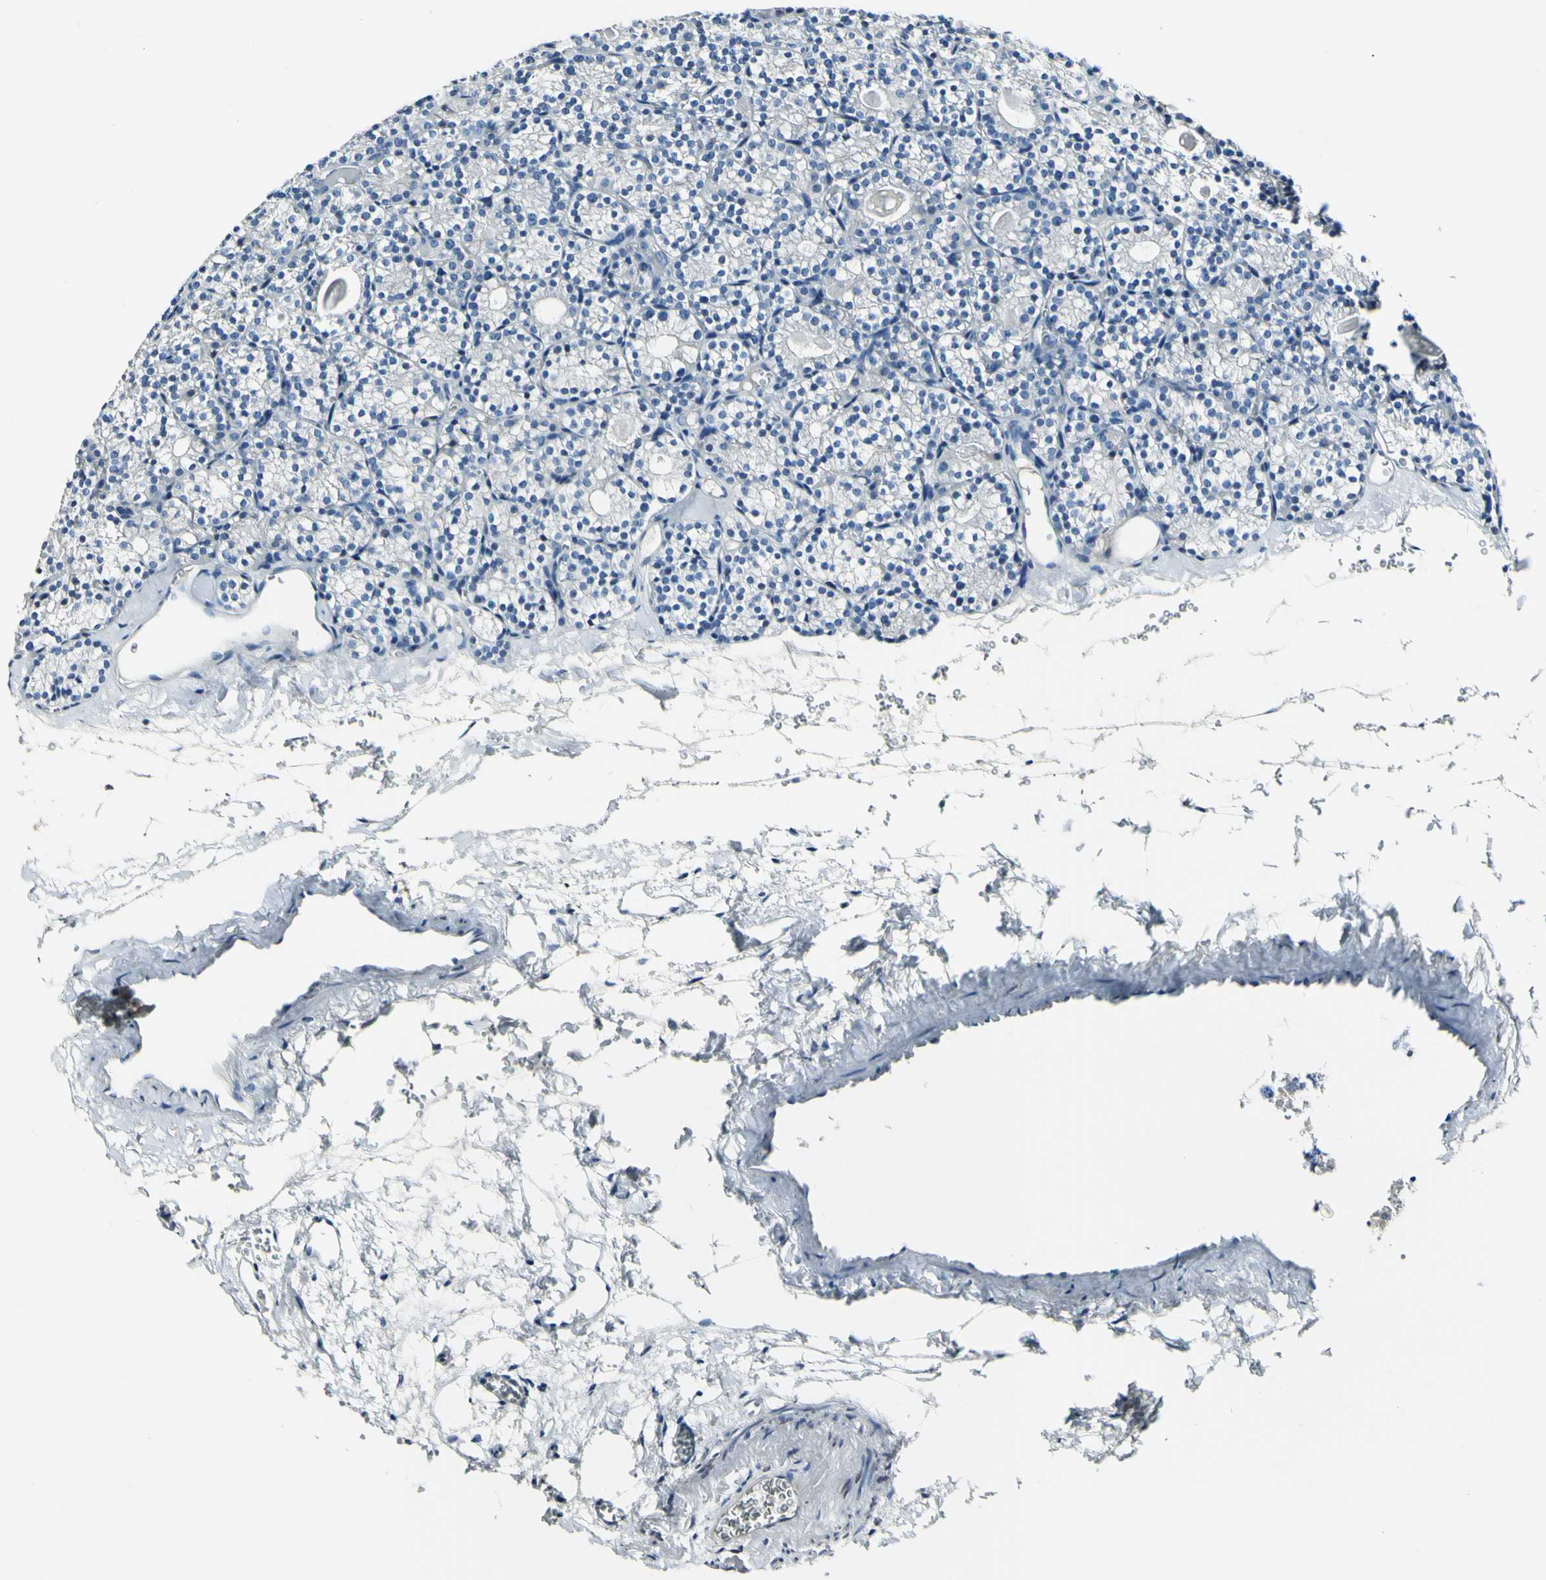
{"staining": {"intensity": "negative", "quantity": "none", "location": "none"}, "tissue": "parathyroid gland", "cell_type": "Glandular cells", "image_type": "normal", "snomed": [{"axis": "morphology", "description": "Normal tissue, NOS"}, {"axis": "topography", "description": "Parathyroid gland"}], "caption": "This image is of normal parathyroid gland stained with immunohistochemistry to label a protein in brown with the nuclei are counter-stained blue. There is no staining in glandular cells. The staining was performed using DAB to visualize the protein expression in brown, while the nuclei were stained in blue with hematoxylin (Magnification: 20x).", "gene": "COL6A3", "patient": {"sex": "female", "age": 64}}